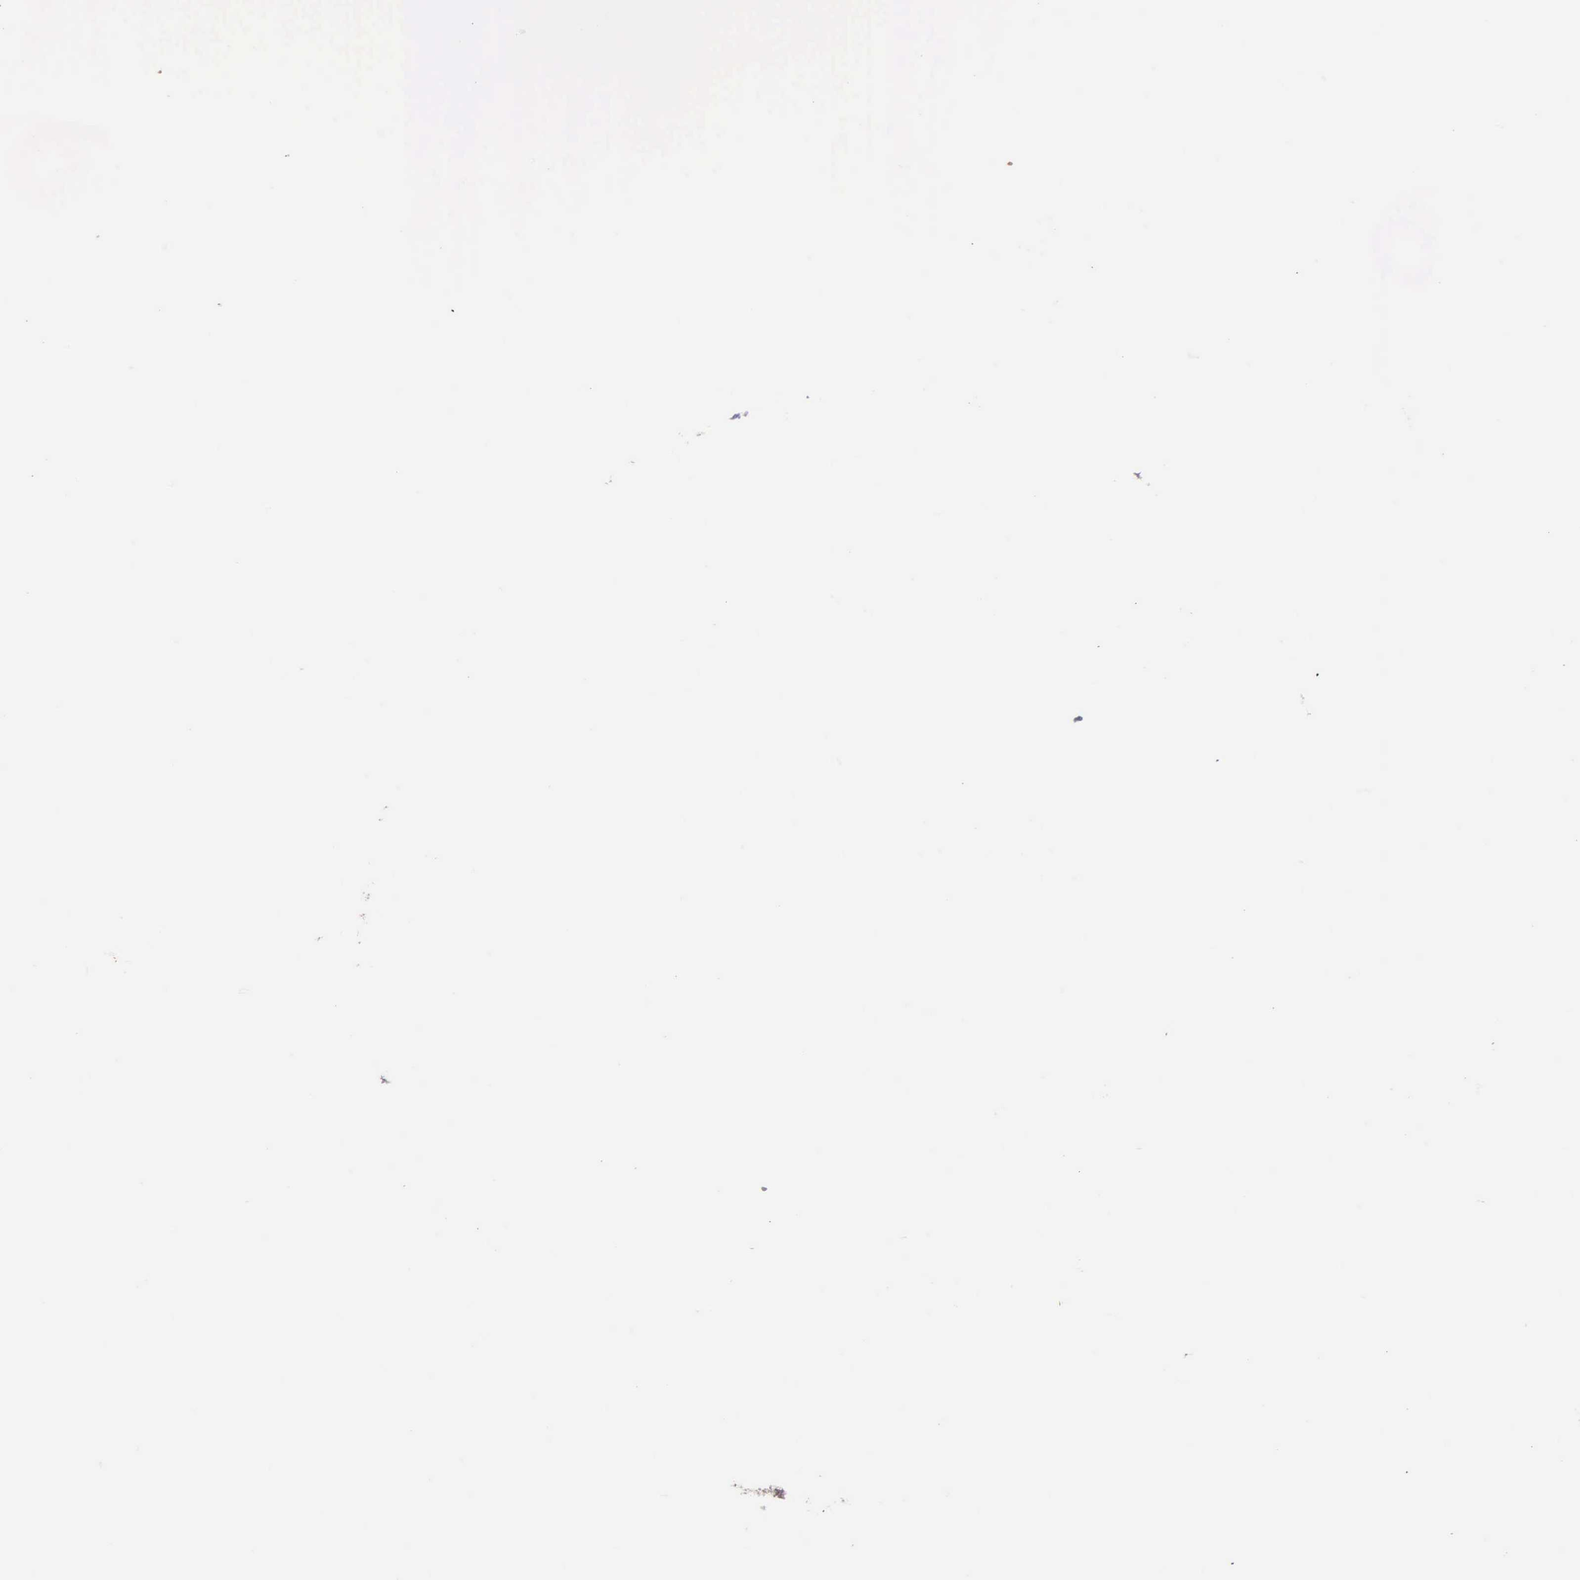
{"staining": {"intensity": "weak", "quantity": "<25%", "location": "nuclear"}, "tissue": "endometrial cancer", "cell_type": "Tumor cells", "image_type": "cancer", "snomed": [{"axis": "morphology", "description": "Adenocarcinoma, NOS"}, {"axis": "topography", "description": "Endometrium"}], "caption": "Immunohistochemical staining of human adenocarcinoma (endometrial) demonstrates no significant staining in tumor cells.", "gene": "MCM5", "patient": {"sex": "female", "age": 75}}